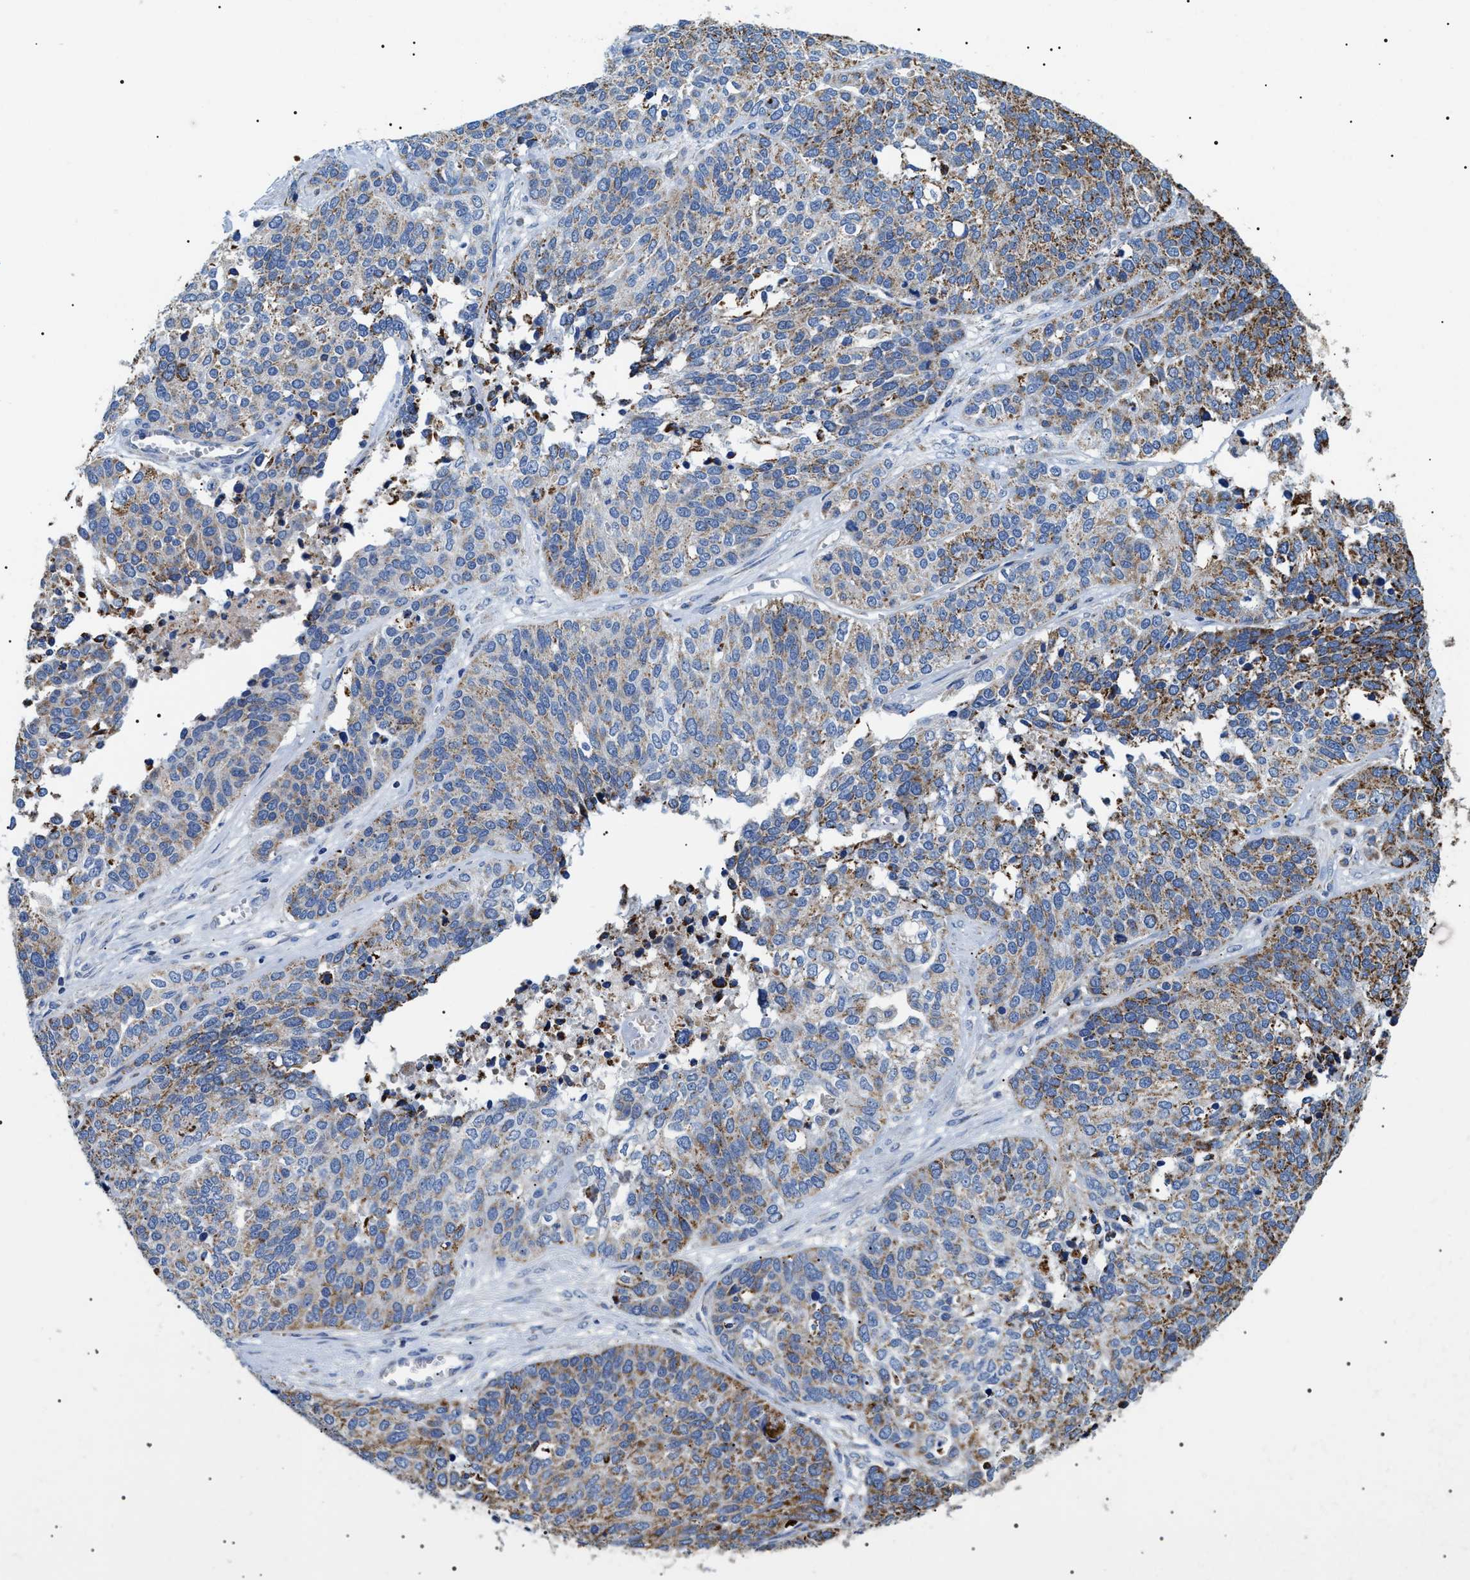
{"staining": {"intensity": "strong", "quantity": "<25%", "location": "cytoplasmic/membranous"}, "tissue": "ovarian cancer", "cell_type": "Tumor cells", "image_type": "cancer", "snomed": [{"axis": "morphology", "description": "Cystadenocarcinoma, serous, NOS"}, {"axis": "topography", "description": "Ovary"}], "caption": "This is an image of immunohistochemistry staining of serous cystadenocarcinoma (ovarian), which shows strong expression in the cytoplasmic/membranous of tumor cells.", "gene": "OXSM", "patient": {"sex": "female", "age": 44}}